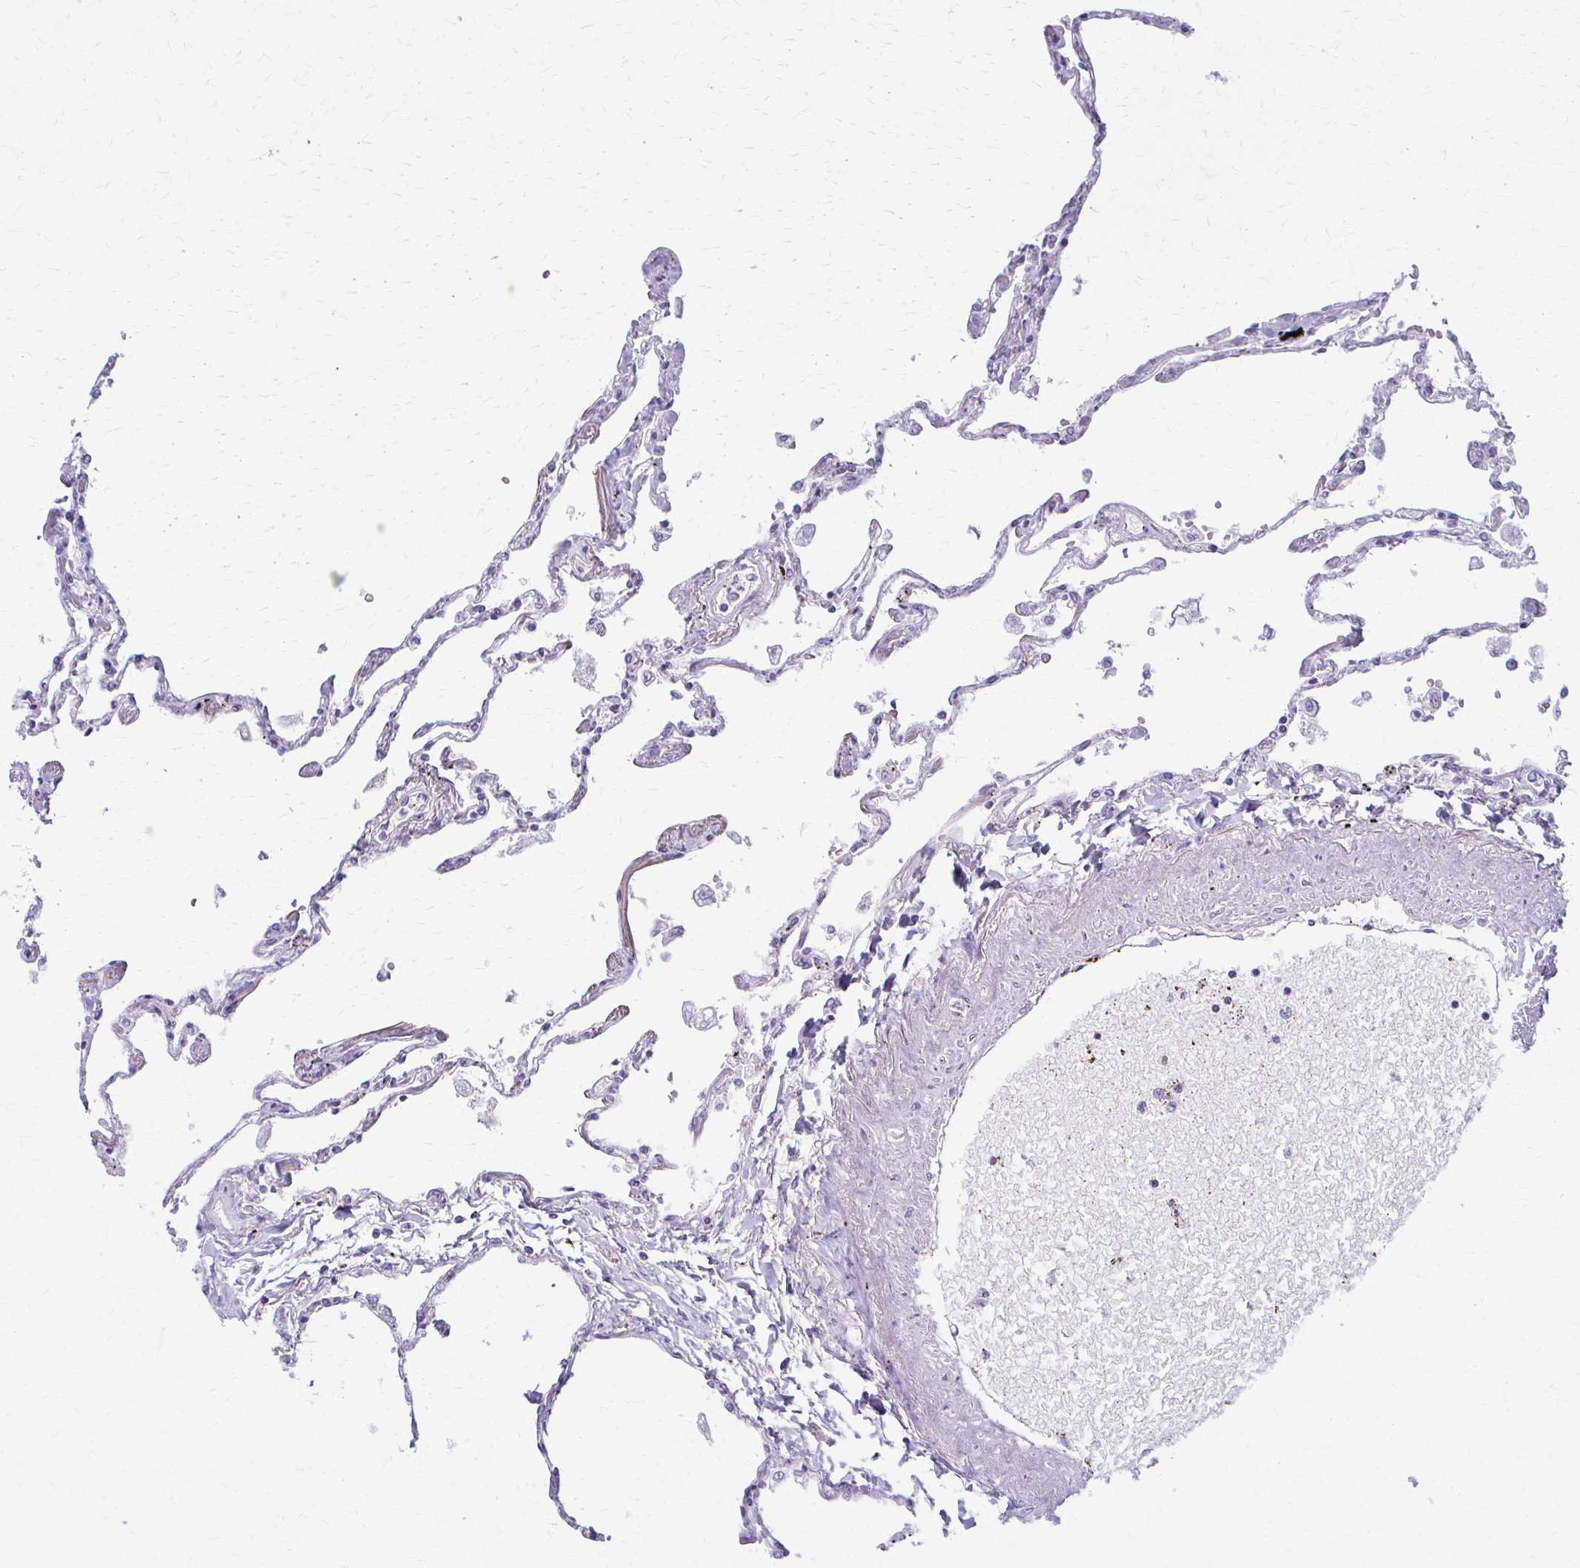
{"staining": {"intensity": "negative", "quantity": "none", "location": "none"}, "tissue": "lung", "cell_type": "Alveolar cells", "image_type": "normal", "snomed": [{"axis": "morphology", "description": "Normal tissue, NOS"}, {"axis": "topography", "description": "Lung"}], "caption": "Human lung stained for a protein using immunohistochemistry reveals no staining in alveolar cells.", "gene": "PRKRA", "patient": {"sex": "female", "age": 67}}